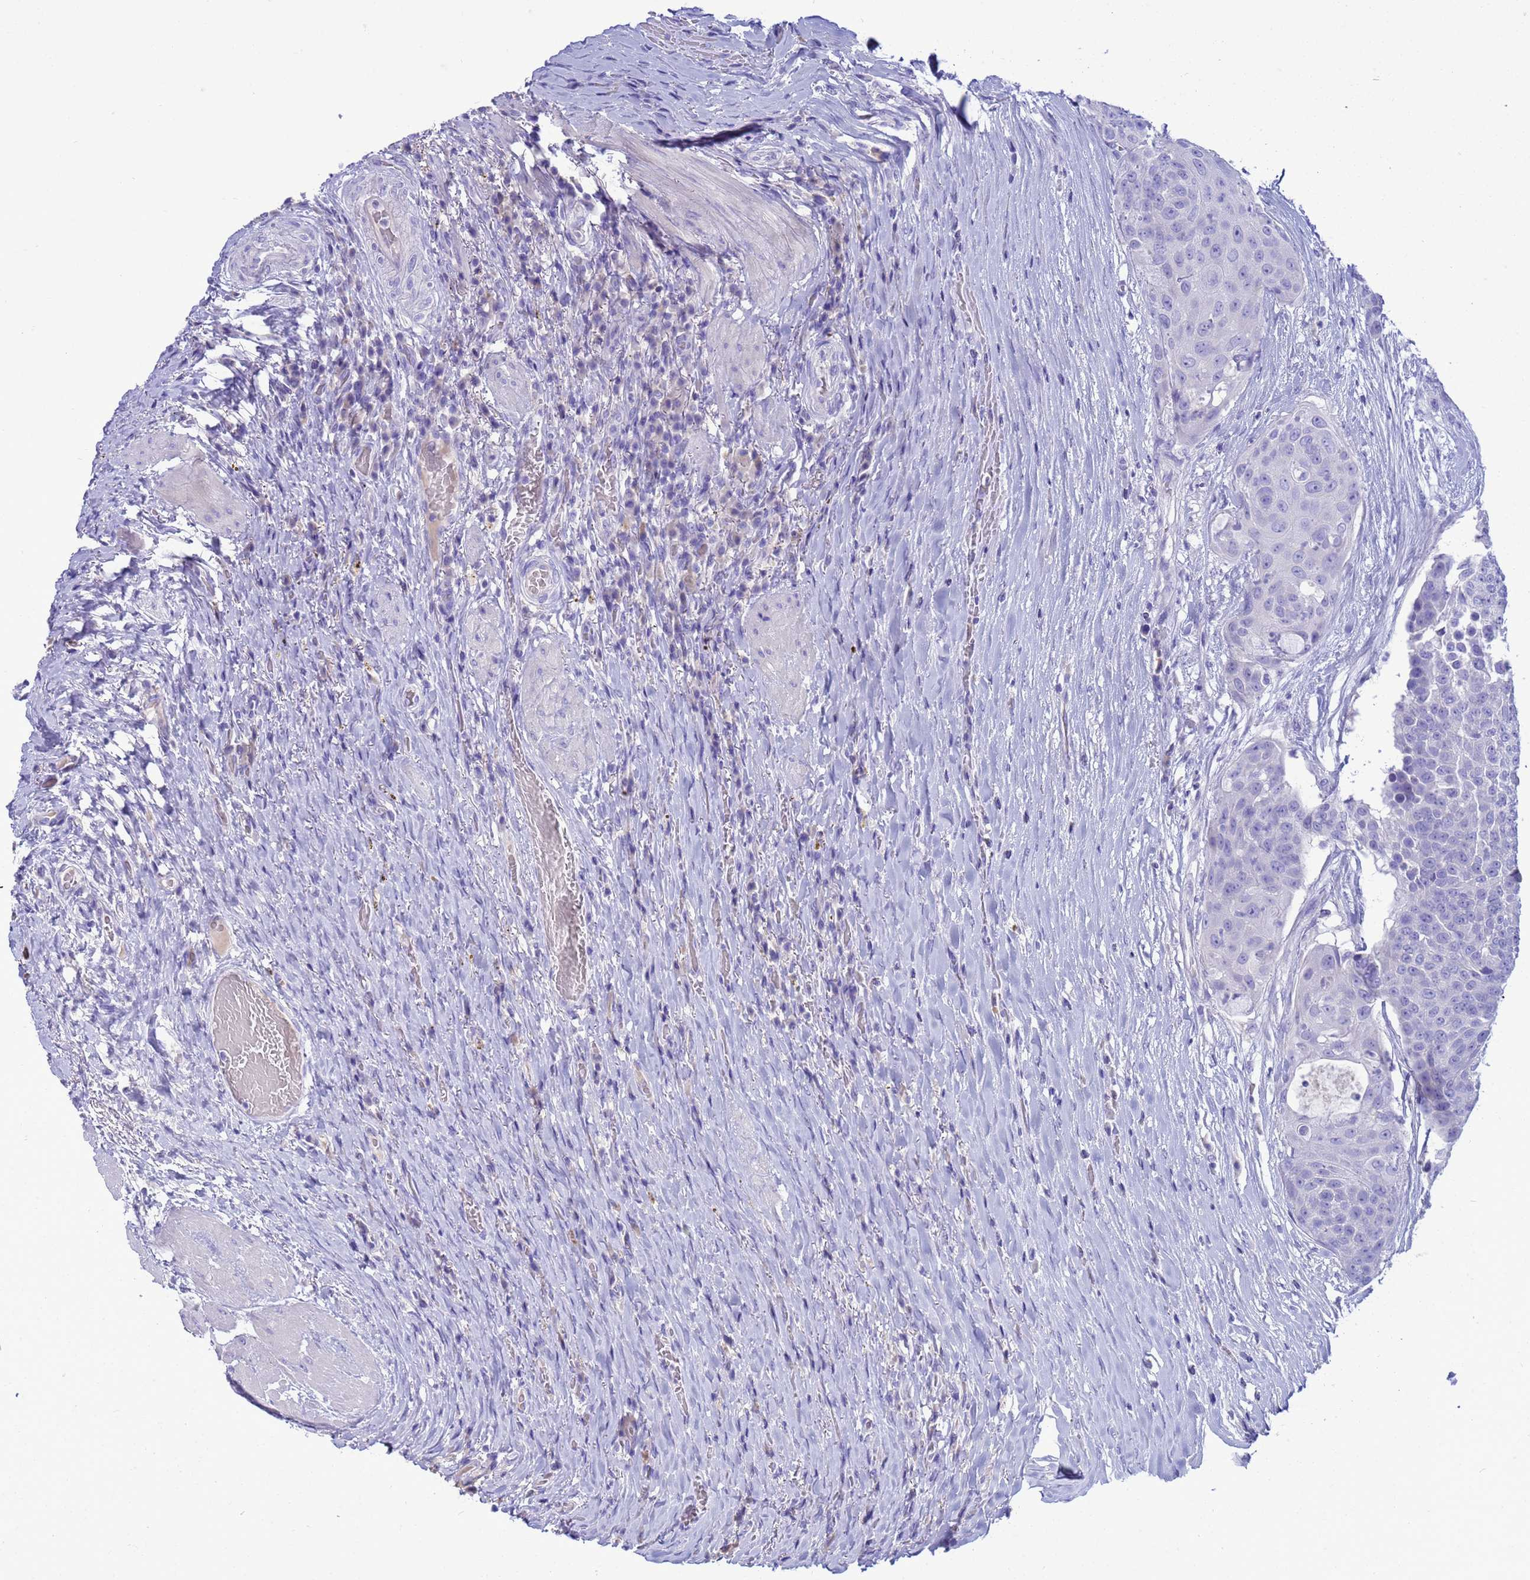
{"staining": {"intensity": "negative", "quantity": "none", "location": "none"}, "tissue": "urothelial cancer", "cell_type": "Tumor cells", "image_type": "cancer", "snomed": [{"axis": "morphology", "description": "Urothelial carcinoma, High grade"}, {"axis": "topography", "description": "Urinary bladder"}], "caption": "An IHC micrograph of high-grade urothelial carcinoma is shown. There is no staining in tumor cells of high-grade urothelial carcinoma.", "gene": "SYCN", "patient": {"sex": "female", "age": 63}}